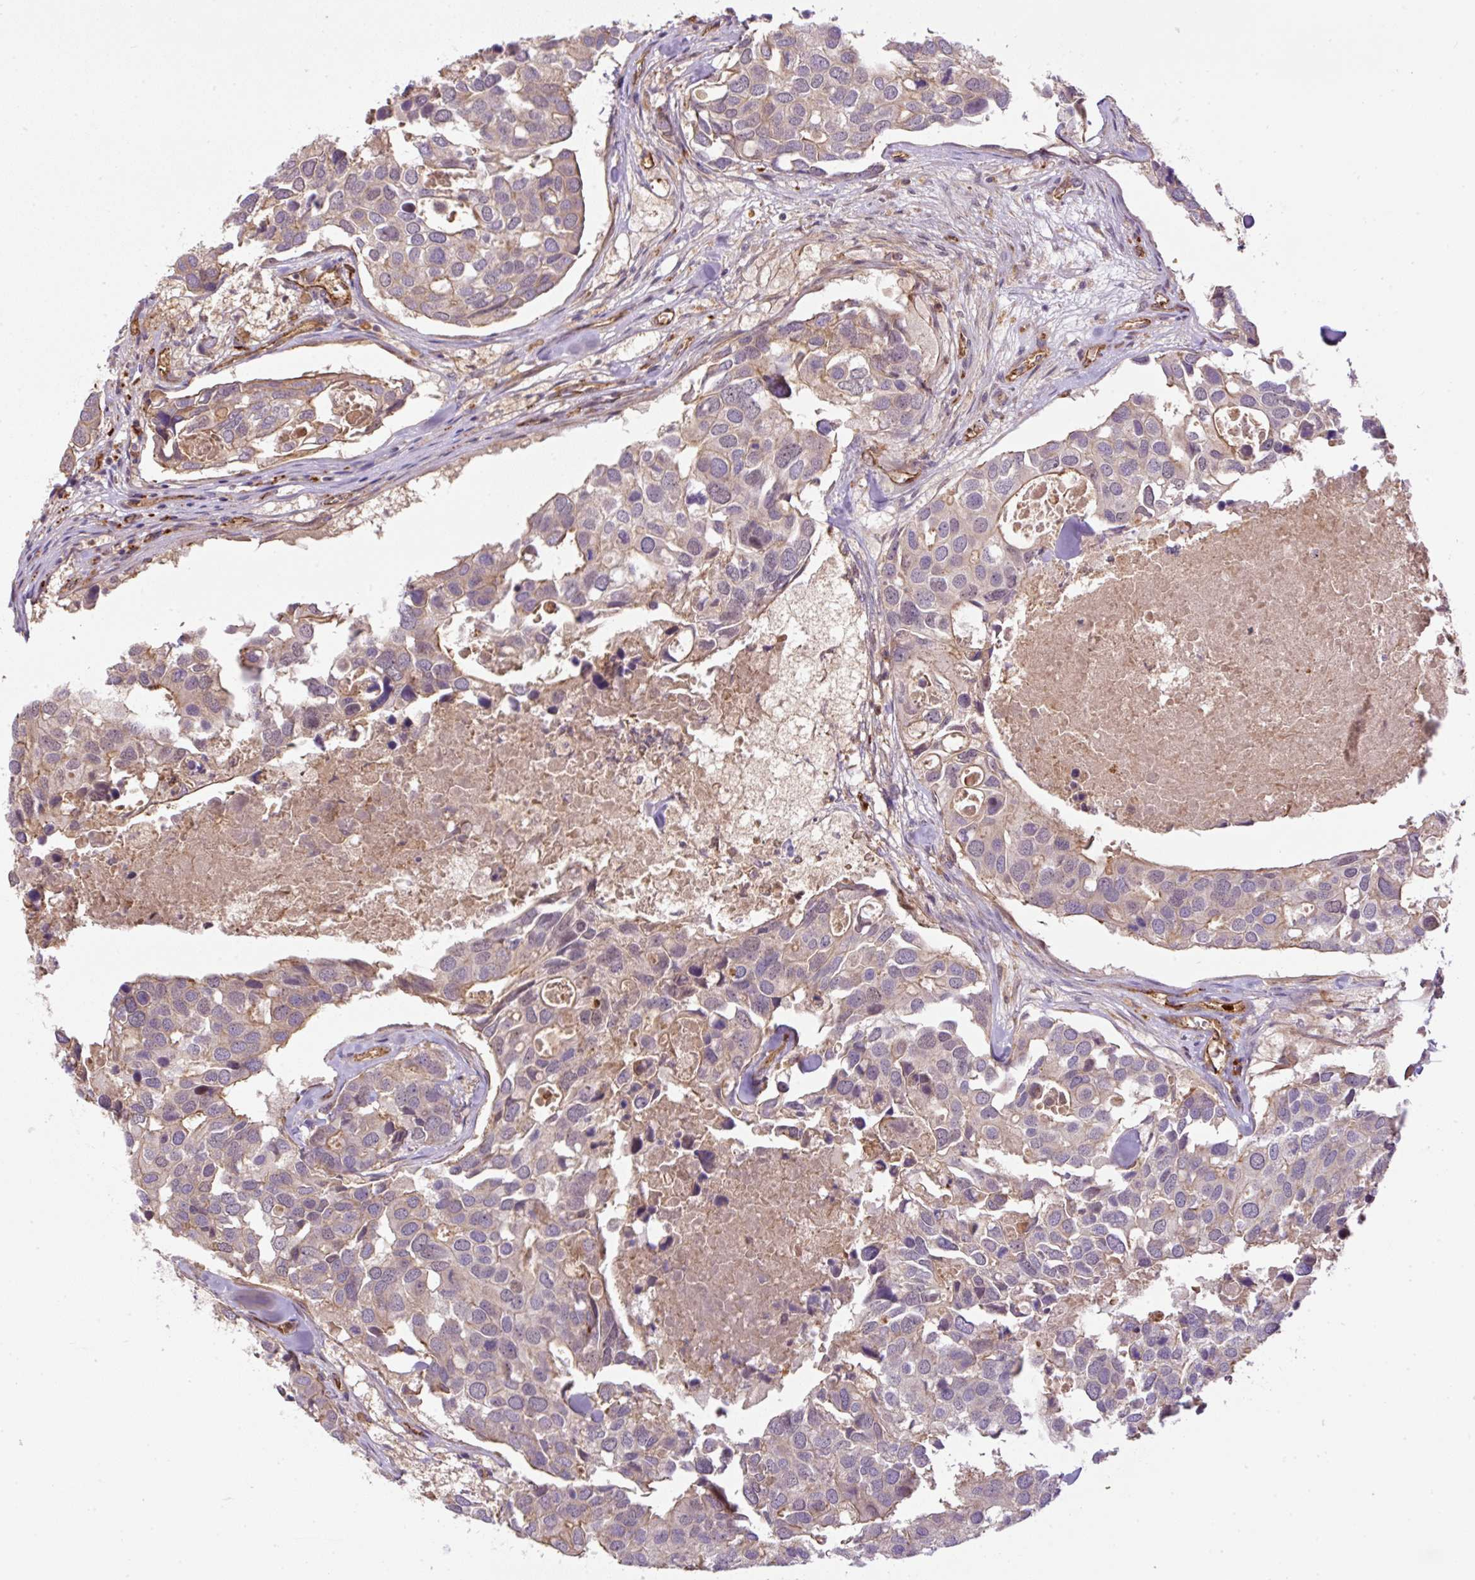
{"staining": {"intensity": "weak", "quantity": "<25%", "location": "cytoplasmic/membranous"}, "tissue": "breast cancer", "cell_type": "Tumor cells", "image_type": "cancer", "snomed": [{"axis": "morphology", "description": "Duct carcinoma"}, {"axis": "topography", "description": "Breast"}], "caption": "Image shows no significant protein staining in tumor cells of breast invasive ductal carcinoma.", "gene": "B3GALT5", "patient": {"sex": "female", "age": 83}}